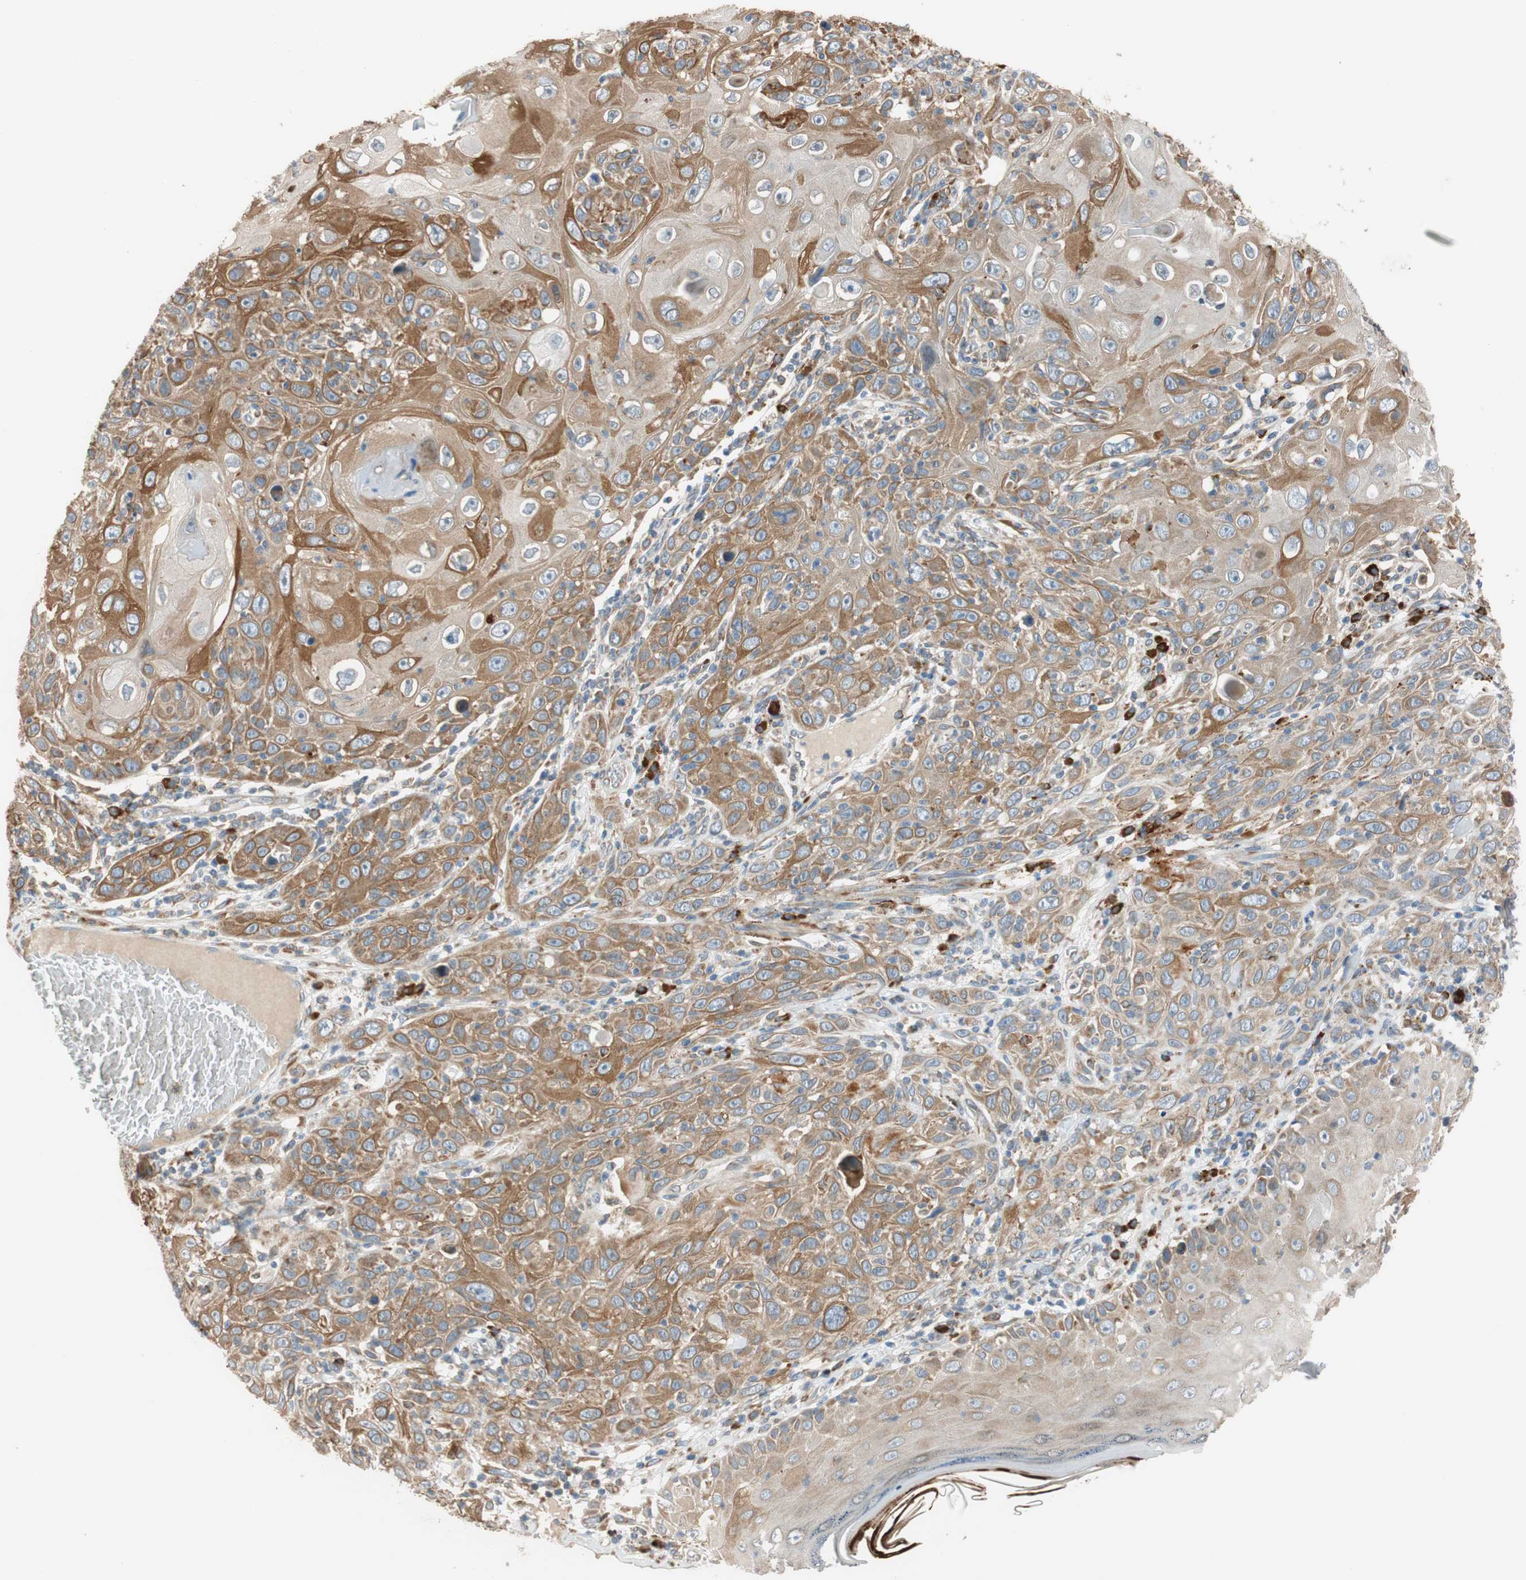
{"staining": {"intensity": "moderate", "quantity": ">75%", "location": "cytoplasmic/membranous"}, "tissue": "skin cancer", "cell_type": "Tumor cells", "image_type": "cancer", "snomed": [{"axis": "morphology", "description": "Squamous cell carcinoma, NOS"}, {"axis": "topography", "description": "Skin"}], "caption": "Protein analysis of skin cancer (squamous cell carcinoma) tissue reveals moderate cytoplasmic/membranous expression in about >75% of tumor cells.", "gene": "RPN2", "patient": {"sex": "female", "age": 88}}